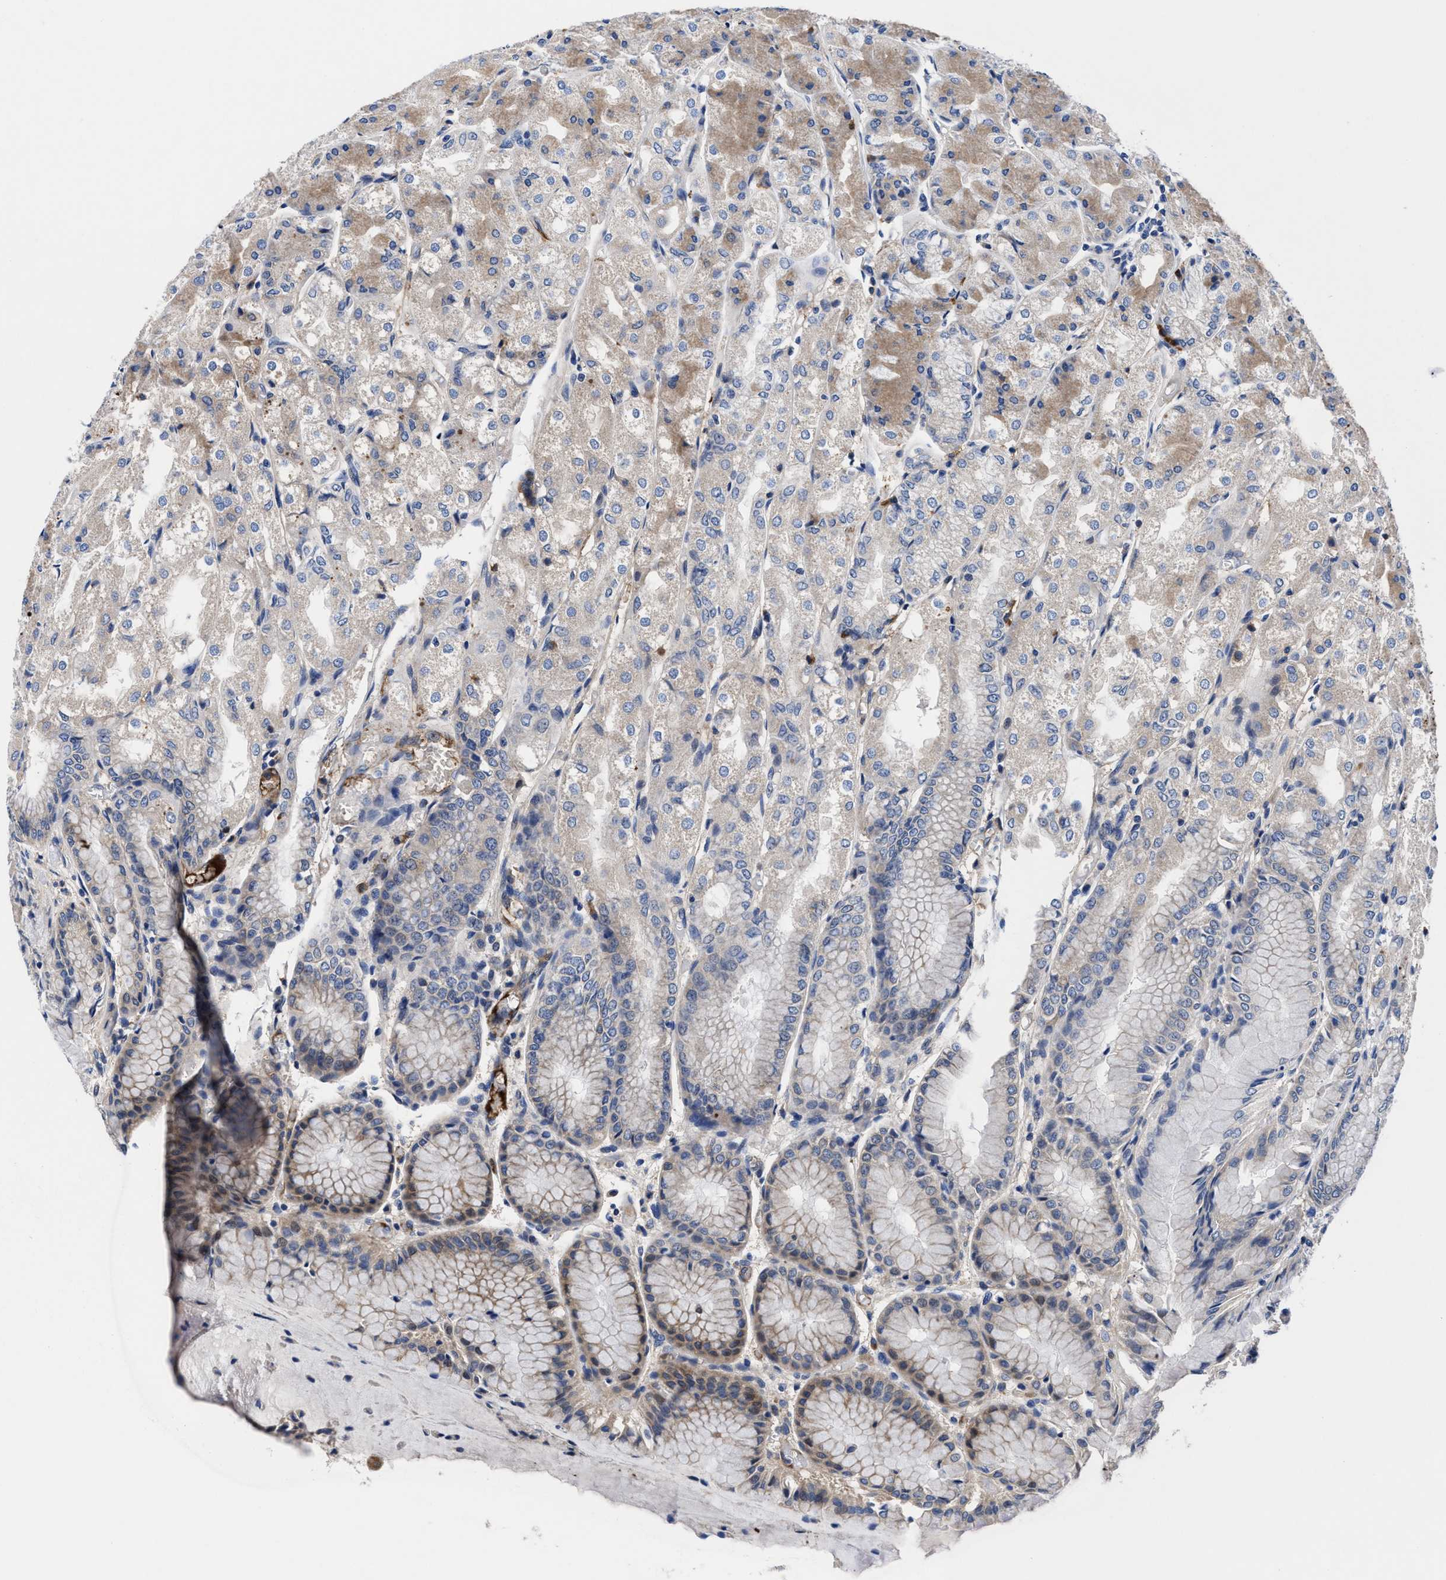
{"staining": {"intensity": "moderate", "quantity": "25%-75%", "location": "cytoplasmic/membranous"}, "tissue": "stomach", "cell_type": "Glandular cells", "image_type": "normal", "snomed": [{"axis": "morphology", "description": "Normal tissue, NOS"}, {"axis": "topography", "description": "Stomach, upper"}], "caption": "This histopathology image reveals normal stomach stained with IHC to label a protein in brown. The cytoplasmic/membranous of glandular cells show moderate positivity for the protein. Nuclei are counter-stained blue.", "gene": "DHRS13", "patient": {"sex": "male", "age": 72}}